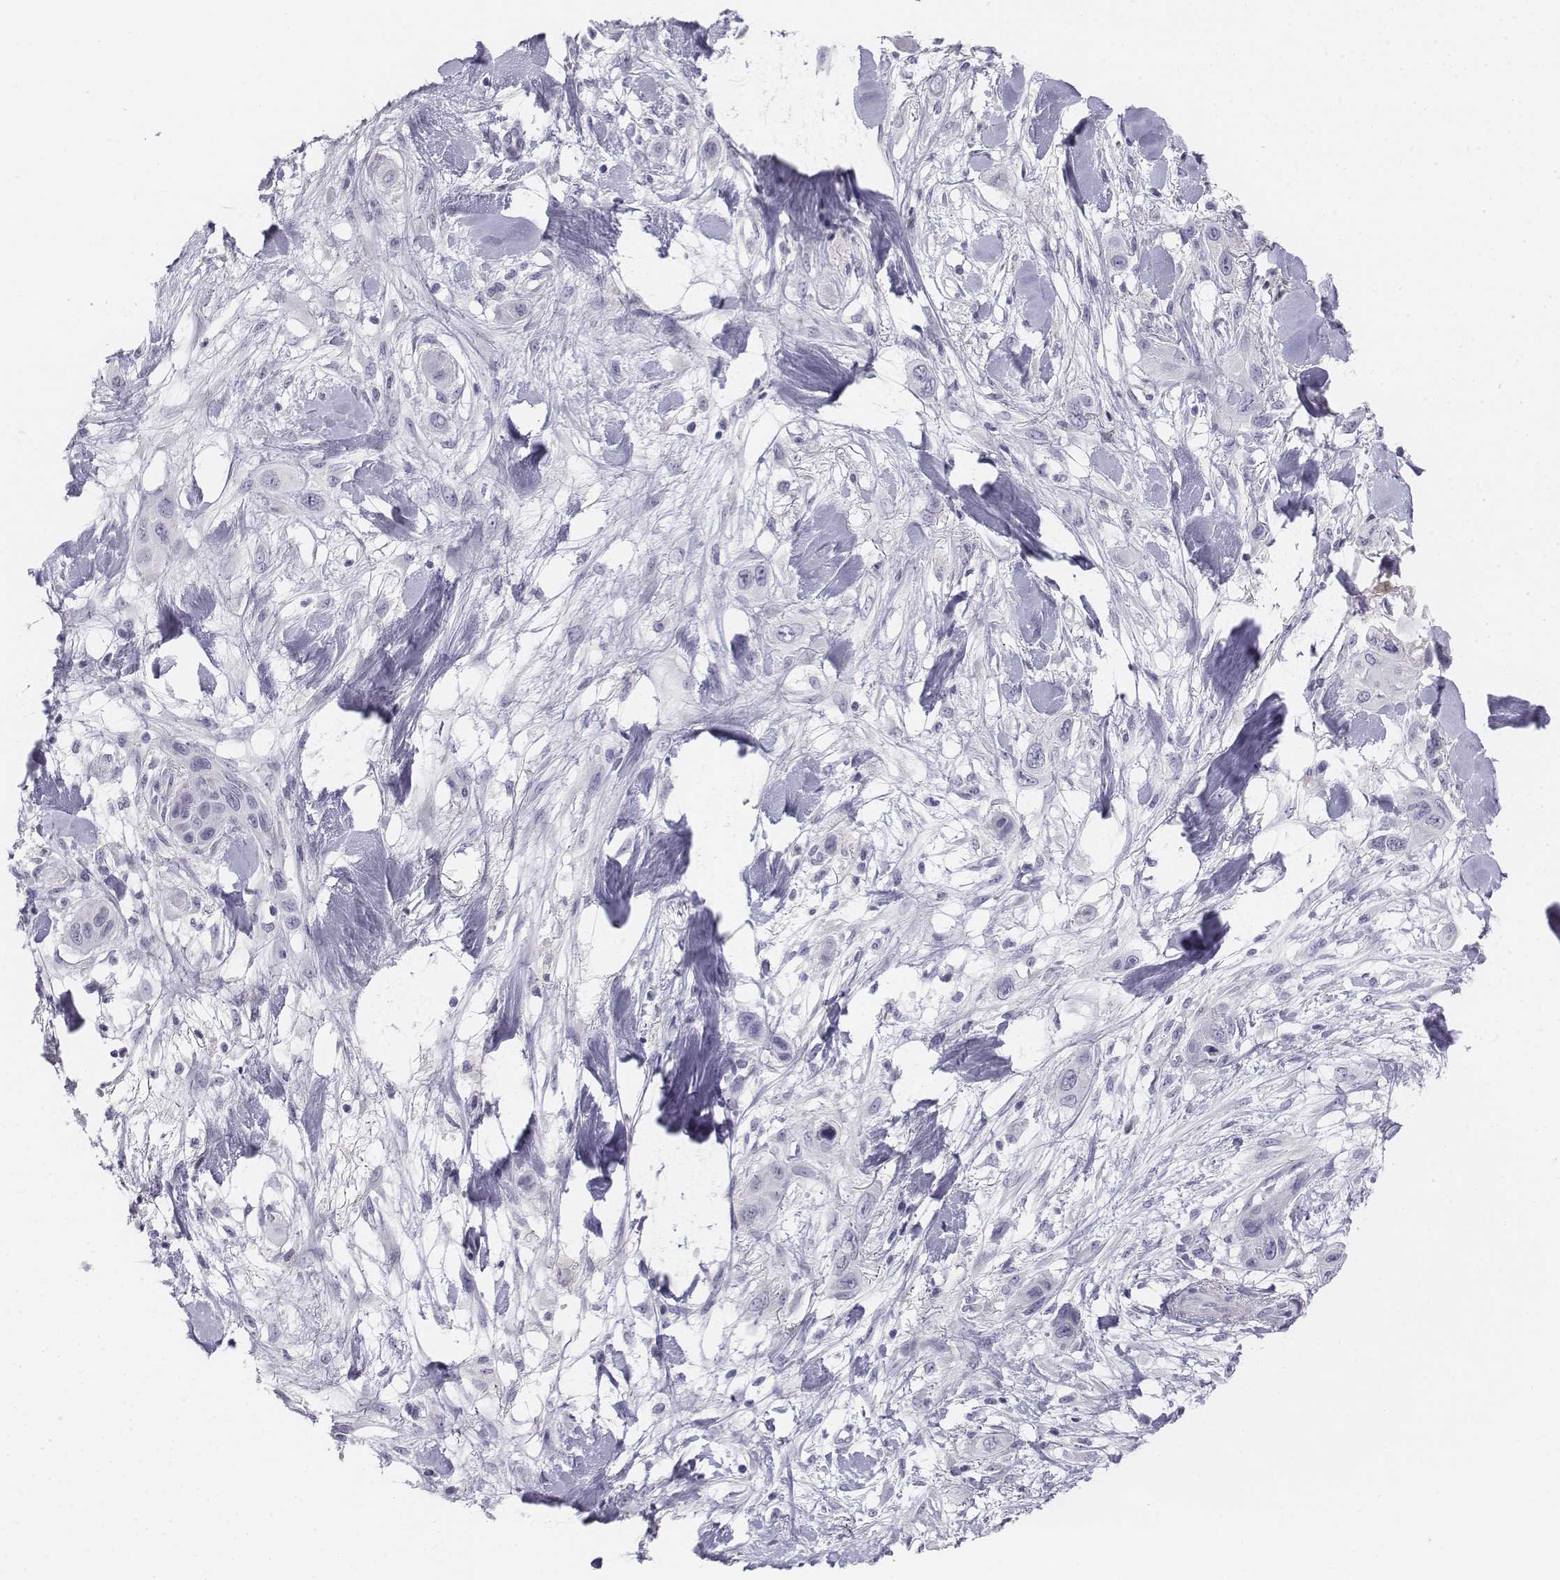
{"staining": {"intensity": "negative", "quantity": "none", "location": "none"}, "tissue": "skin cancer", "cell_type": "Tumor cells", "image_type": "cancer", "snomed": [{"axis": "morphology", "description": "Squamous cell carcinoma, NOS"}, {"axis": "topography", "description": "Skin"}], "caption": "A high-resolution photomicrograph shows immunohistochemistry staining of skin cancer (squamous cell carcinoma), which reveals no significant expression in tumor cells.", "gene": "TH", "patient": {"sex": "male", "age": 79}}